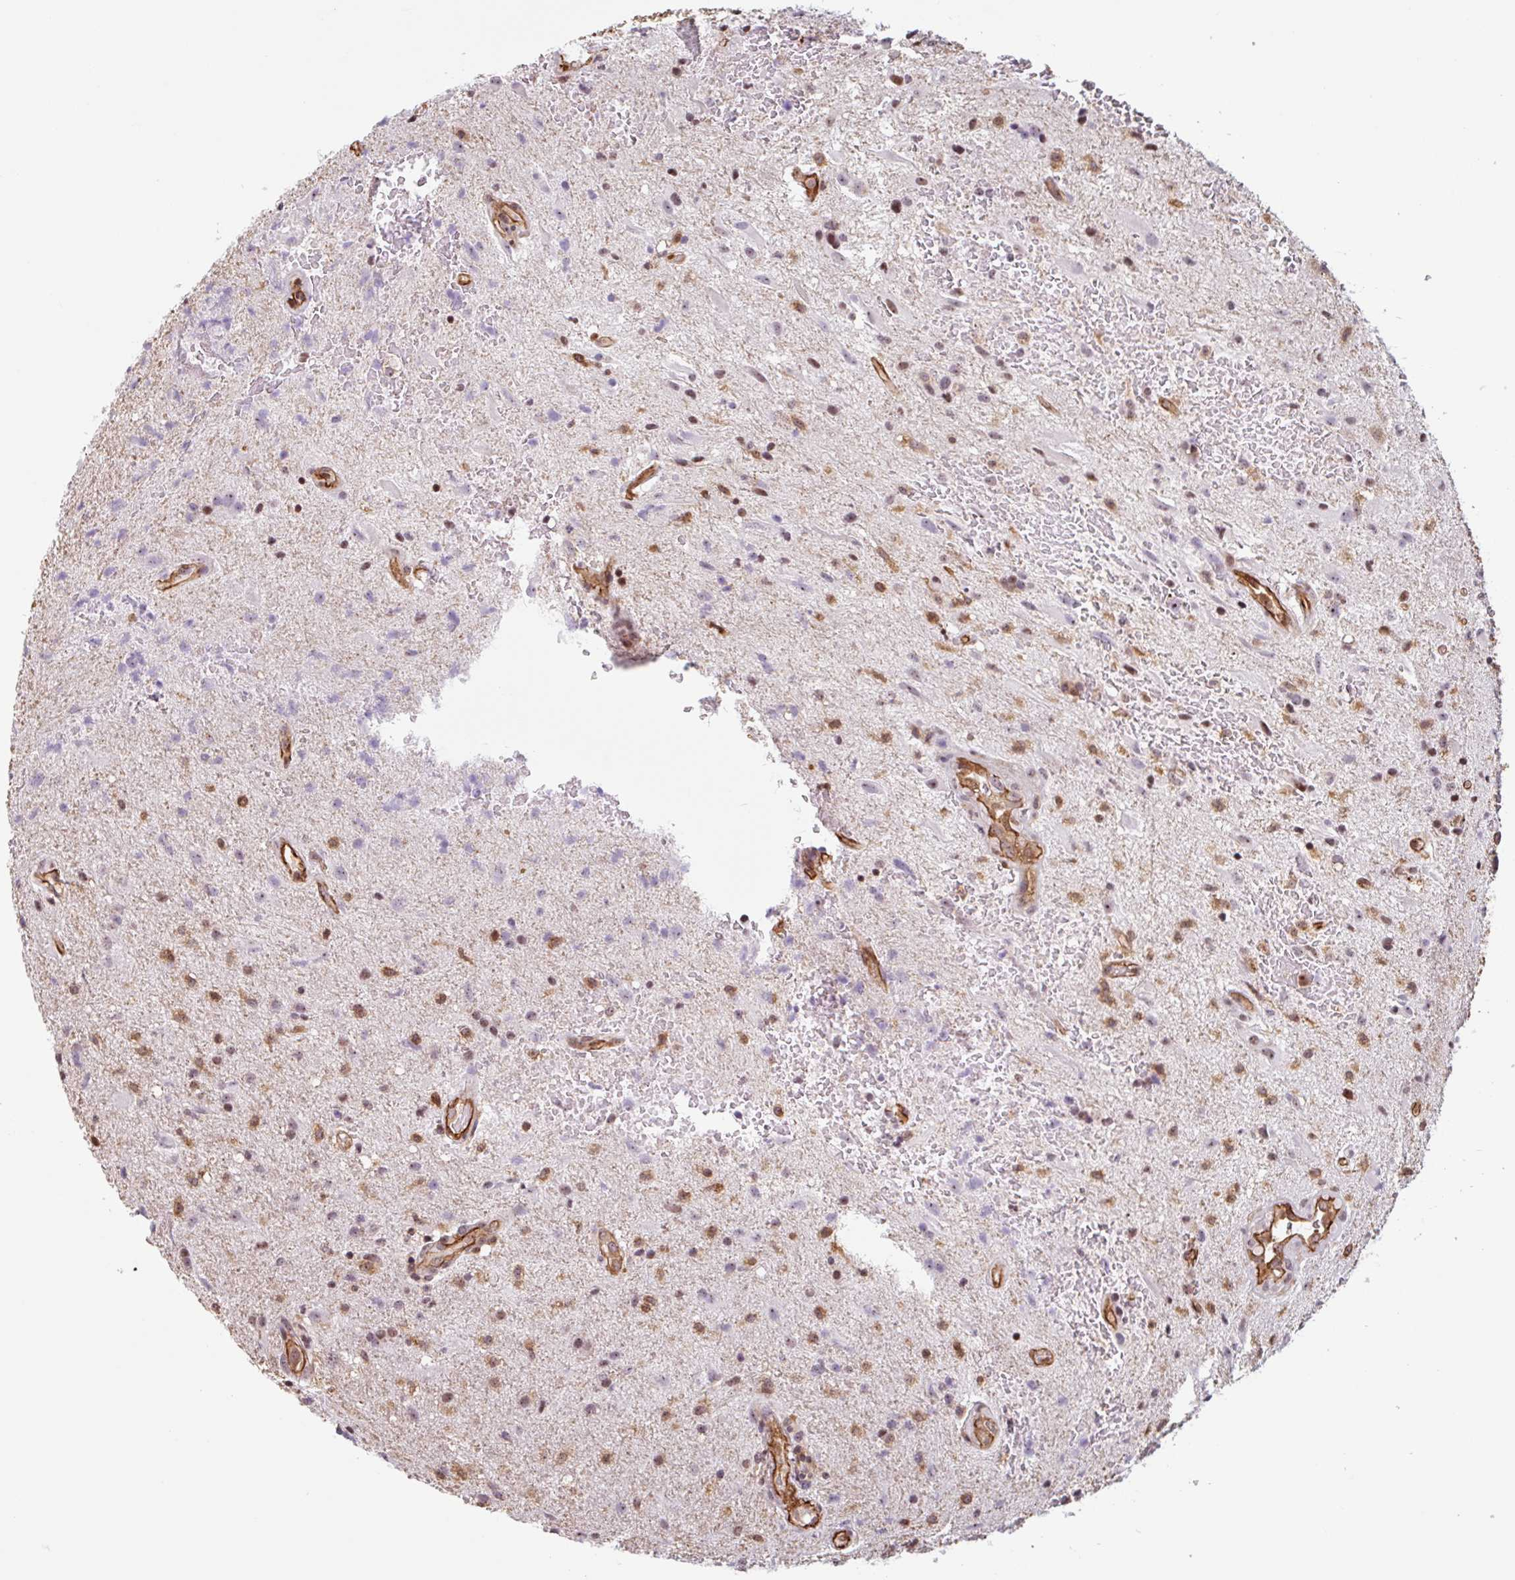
{"staining": {"intensity": "moderate", "quantity": "<25%", "location": "nuclear"}, "tissue": "glioma", "cell_type": "Tumor cells", "image_type": "cancer", "snomed": [{"axis": "morphology", "description": "Glioma, malignant, High grade"}, {"axis": "topography", "description": "Brain"}], "caption": "Protein positivity by IHC exhibits moderate nuclear positivity in about <25% of tumor cells in glioma.", "gene": "ZNF689", "patient": {"sex": "male", "age": 67}}